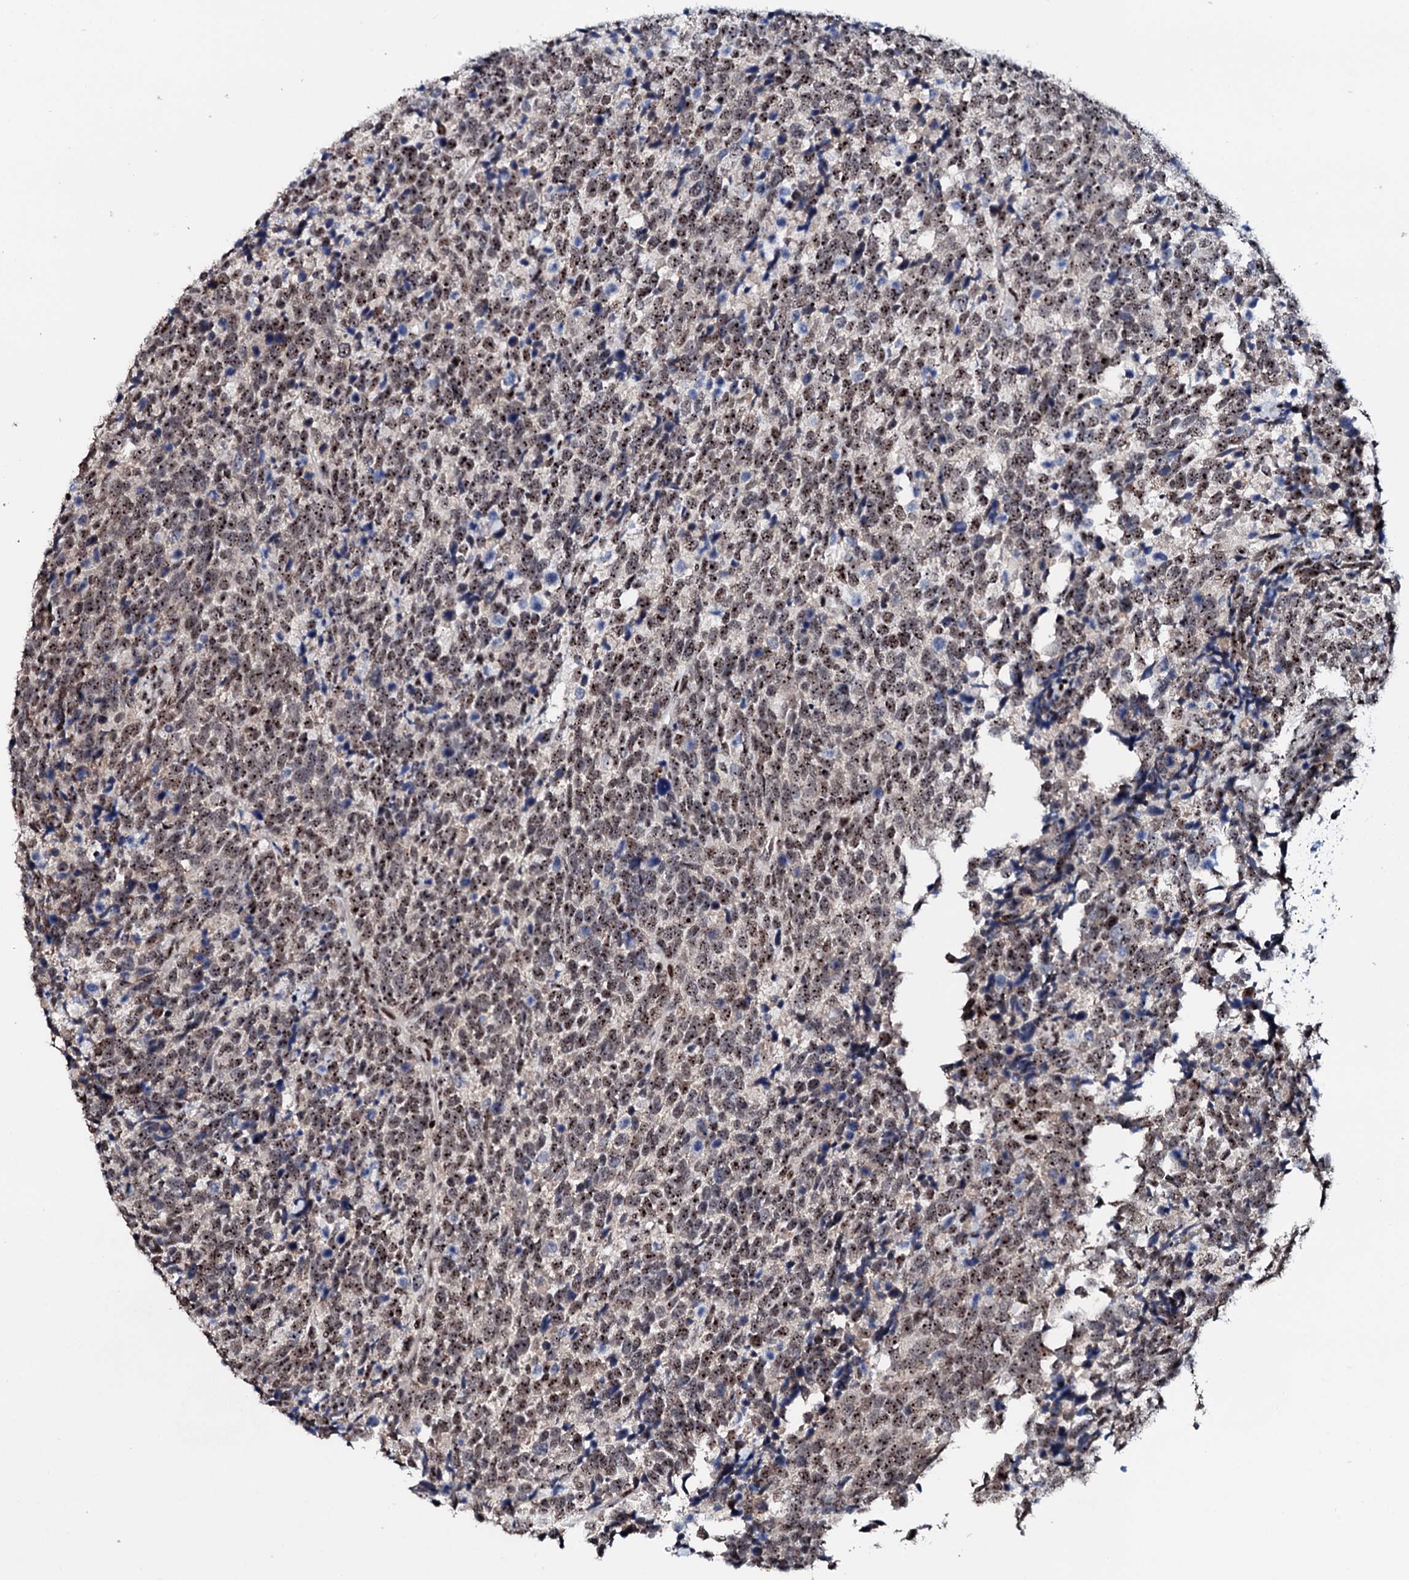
{"staining": {"intensity": "moderate", "quantity": ">75%", "location": "nuclear"}, "tissue": "urothelial cancer", "cell_type": "Tumor cells", "image_type": "cancer", "snomed": [{"axis": "morphology", "description": "Urothelial carcinoma, High grade"}, {"axis": "topography", "description": "Urinary bladder"}], "caption": "Human urothelial cancer stained with a protein marker exhibits moderate staining in tumor cells.", "gene": "NEUROG3", "patient": {"sex": "female", "age": 82}}